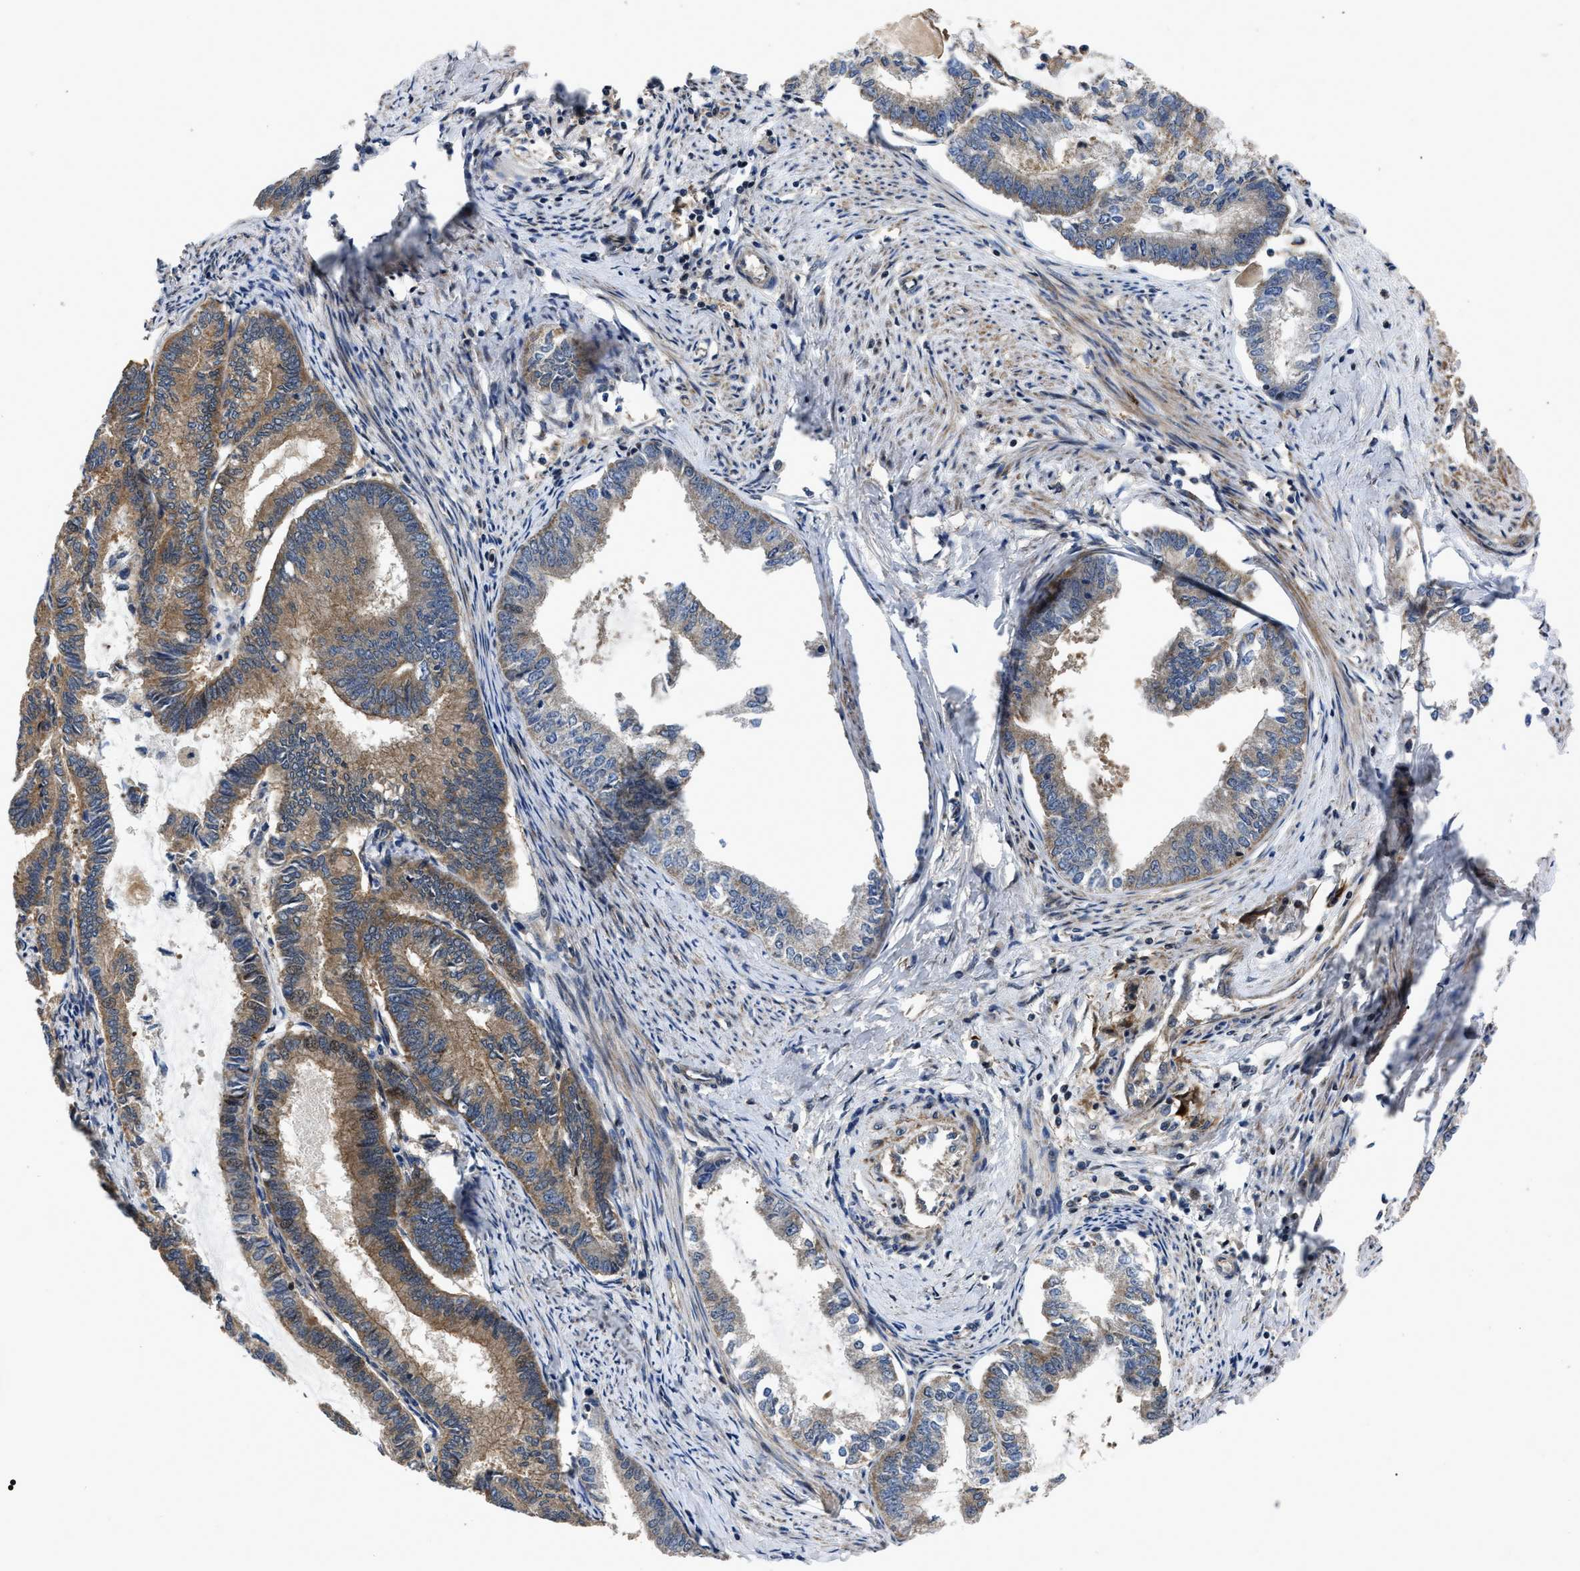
{"staining": {"intensity": "moderate", "quantity": ">75%", "location": "cytoplasmic/membranous"}, "tissue": "endometrial cancer", "cell_type": "Tumor cells", "image_type": "cancer", "snomed": [{"axis": "morphology", "description": "Adenocarcinoma, NOS"}, {"axis": "topography", "description": "Endometrium"}], "caption": "An immunohistochemistry micrograph of tumor tissue is shown. Protein staining in brown shows moderate cytoplasmic/membranous positivity in adenocarcinoma (endometrial) within tumor cells.", "gene": "PPWD1", "patient": {"sex": "female", "age": 86}}